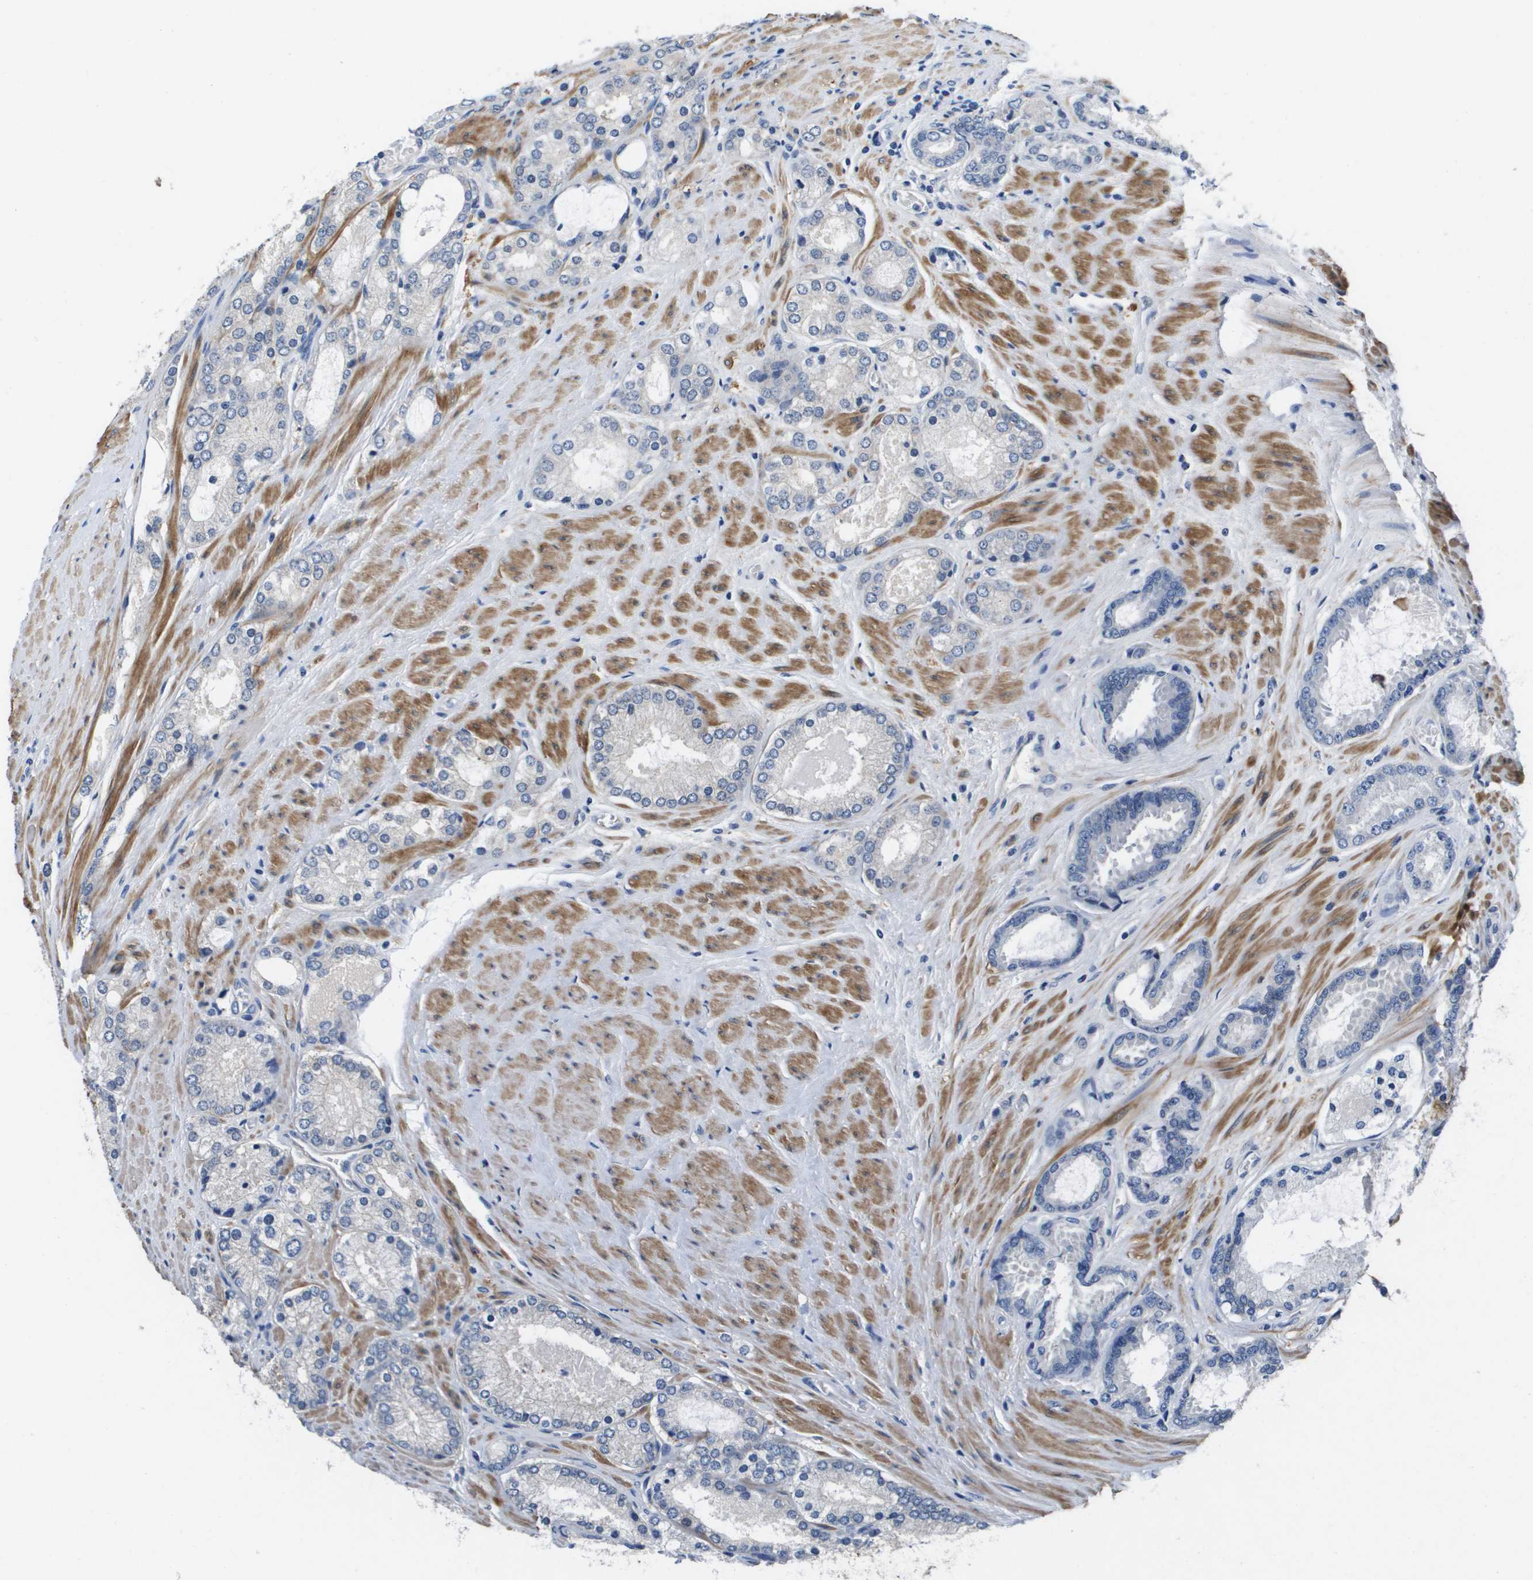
{"staining": {"intensity": "negative", "quantity": "none", "location": "none"}, "tissue": "prostate cancer", "cell_type": "Tumor cells", "image_type": "cancer", "snomed": [{"axis": "morphology", "description": "Adenocarcinoma, High grade"}, {"axis": "topography", "description": "Prostate"}], "caption": "High magnification brightfield microscopy of prostate cancer stained with DAB (3,3'-diaminobenzidine) (brown) and counterstained with hematoxylin (blue): tumor cells show no significant positivity.", "gene": "LPP", "patient": {"sex": "male", "age": 65}}